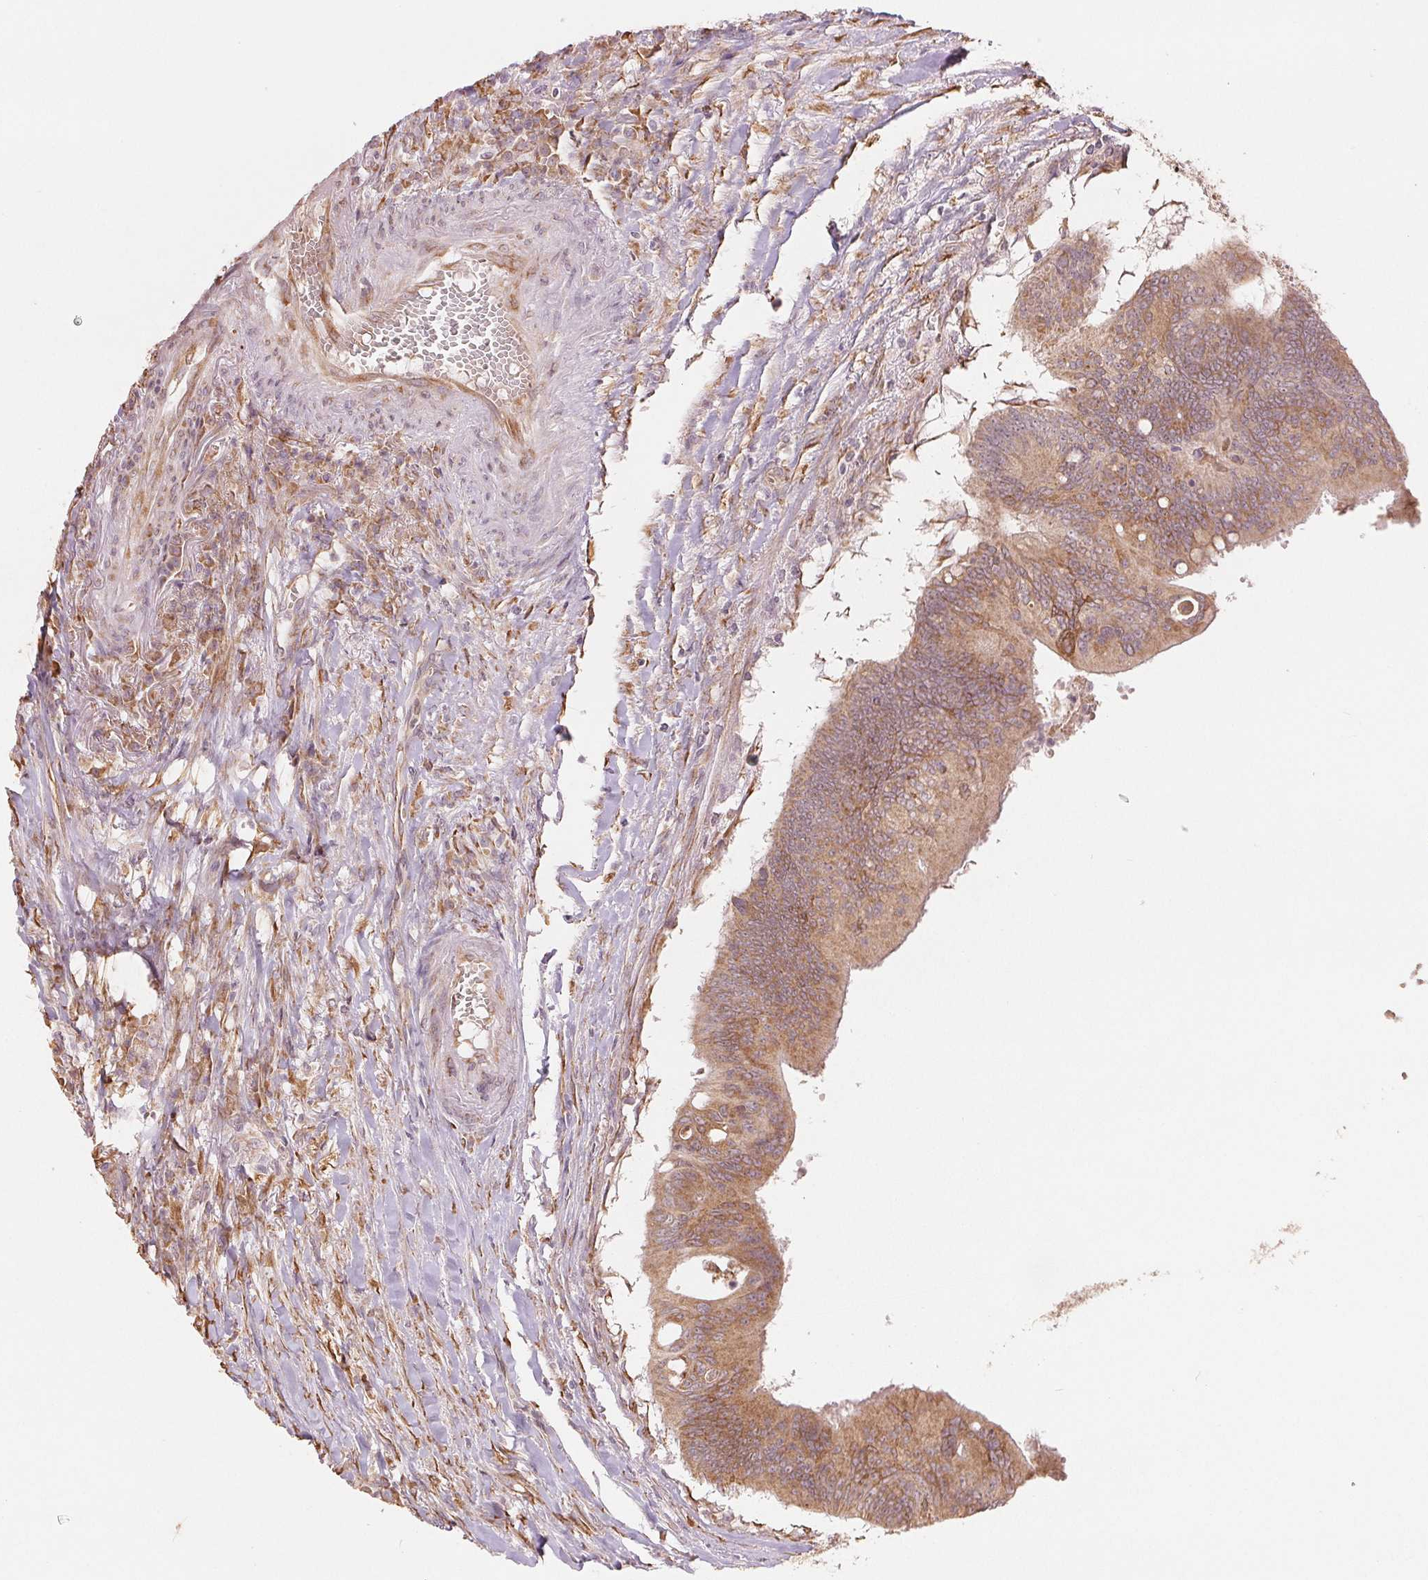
{"staining": {"intensity": "weak", "quantity": ">75%", "location": "cytoplasmic/membranous"}, "tissue": "colorectal cancer", "cell_type": "Tumor cells", "image_type": "cancer", "snomed": [{"axis": "morphology", "description": "Adenocarcinoma, NOS"}, {"axis": "topography", "description": "Colon"}], "caption": "This is an image of immunohistochemistry staining of colorectal adenocarcinoma, which shows weak positivity in the cytoplasmic/membranous of tumor cells.", "gene": "SLC20A1", "patient": {"sex": "male", "age": 65}}